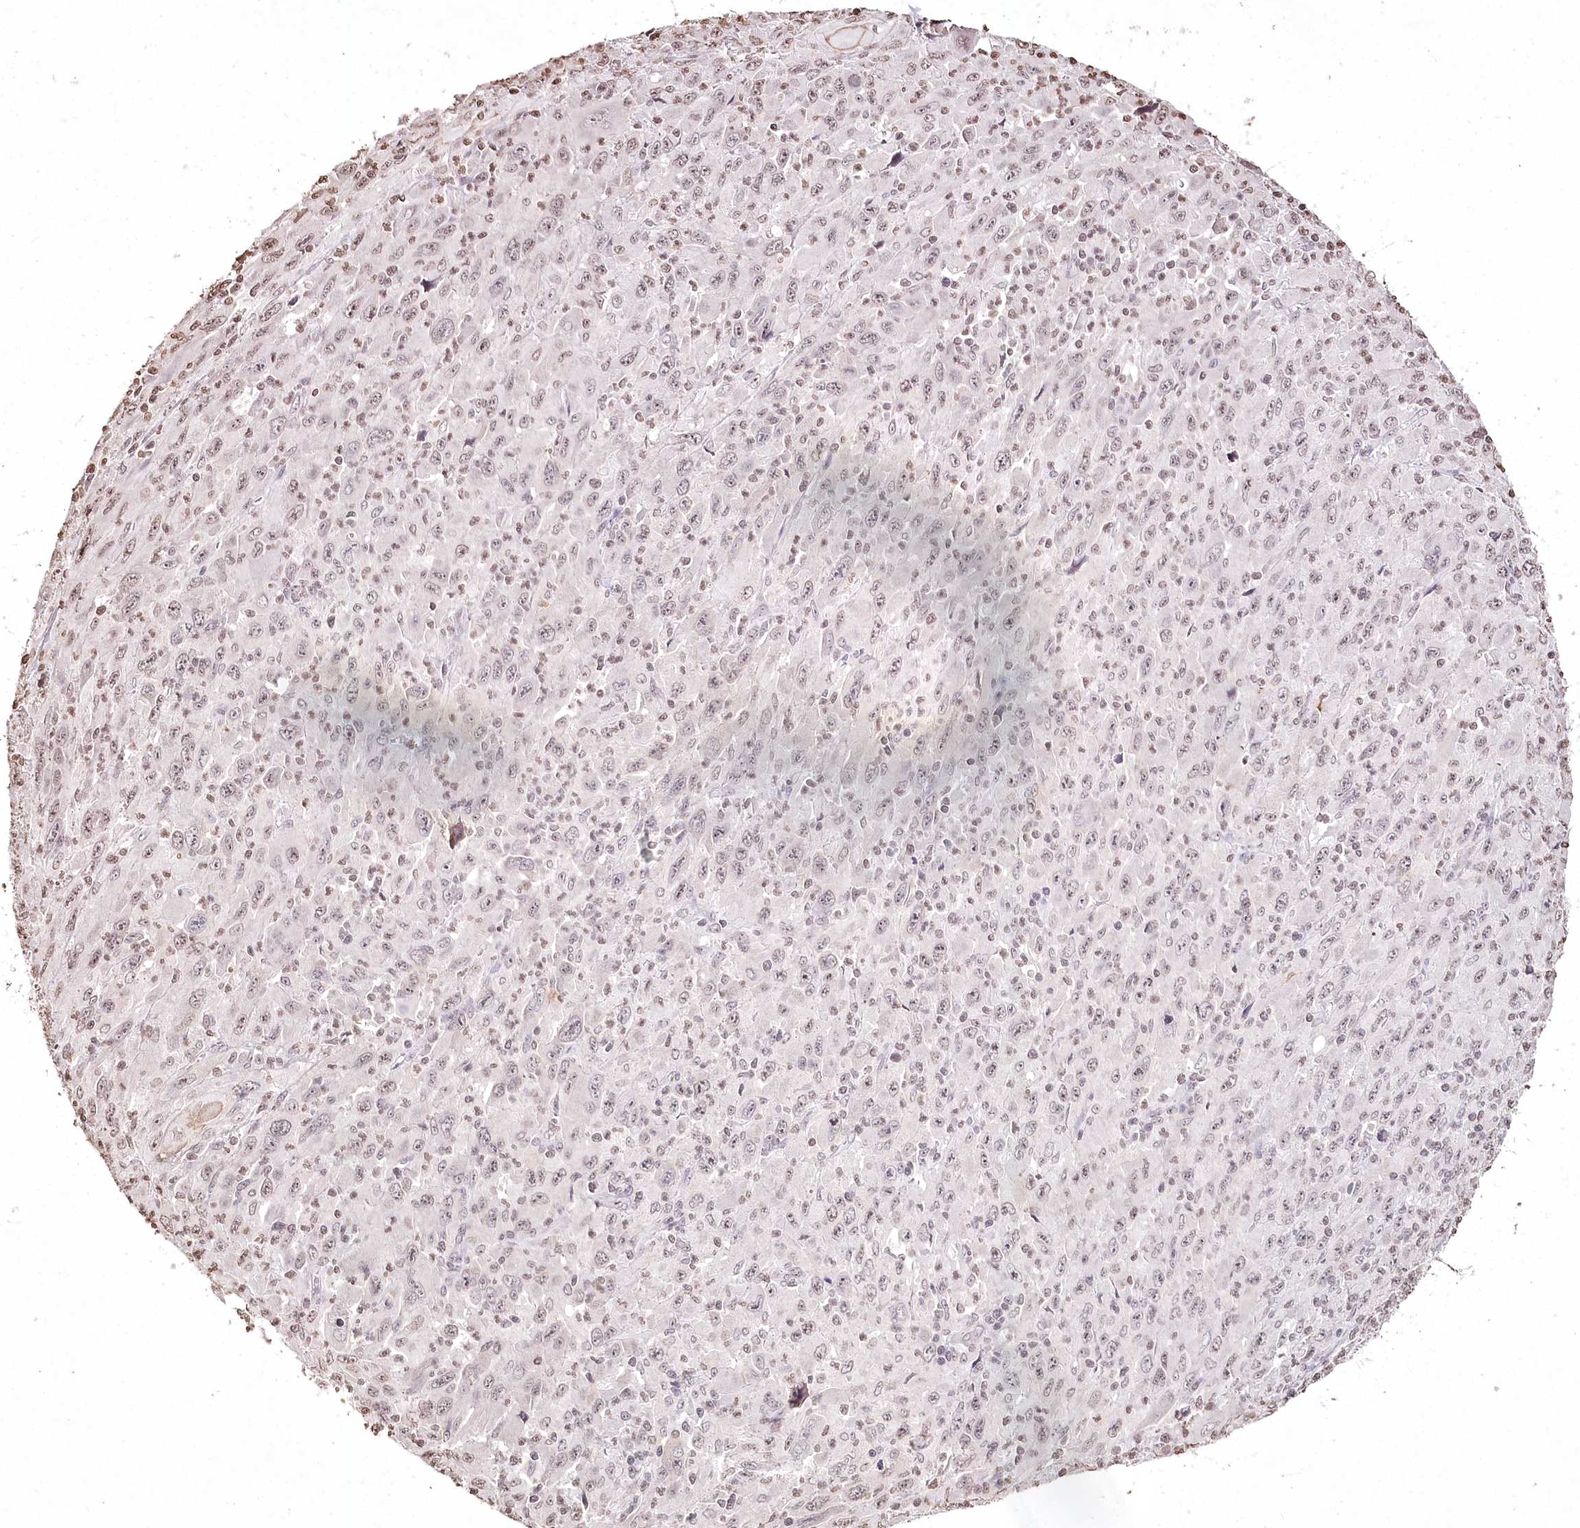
{"staining": {"intensity": "negative", "quantity": "none", "location": "none"}, "tissue": "melanoma", "cell_type": "Tumor cells", "image_type": "cancer", "snomed": [{"axis": "morphology", "description": "Malignant melanoma, Metastatic site"}, {"axis": "topography", "description": "Skin"}], "caption": "High power microscopy histopathology image of an immunohistochemistry image of malignant melanoma (metastatic site), revealing no significant expression in tumor cells.", "gene": "DMXL1", "patient": {"sex": "female", "age": 56}}